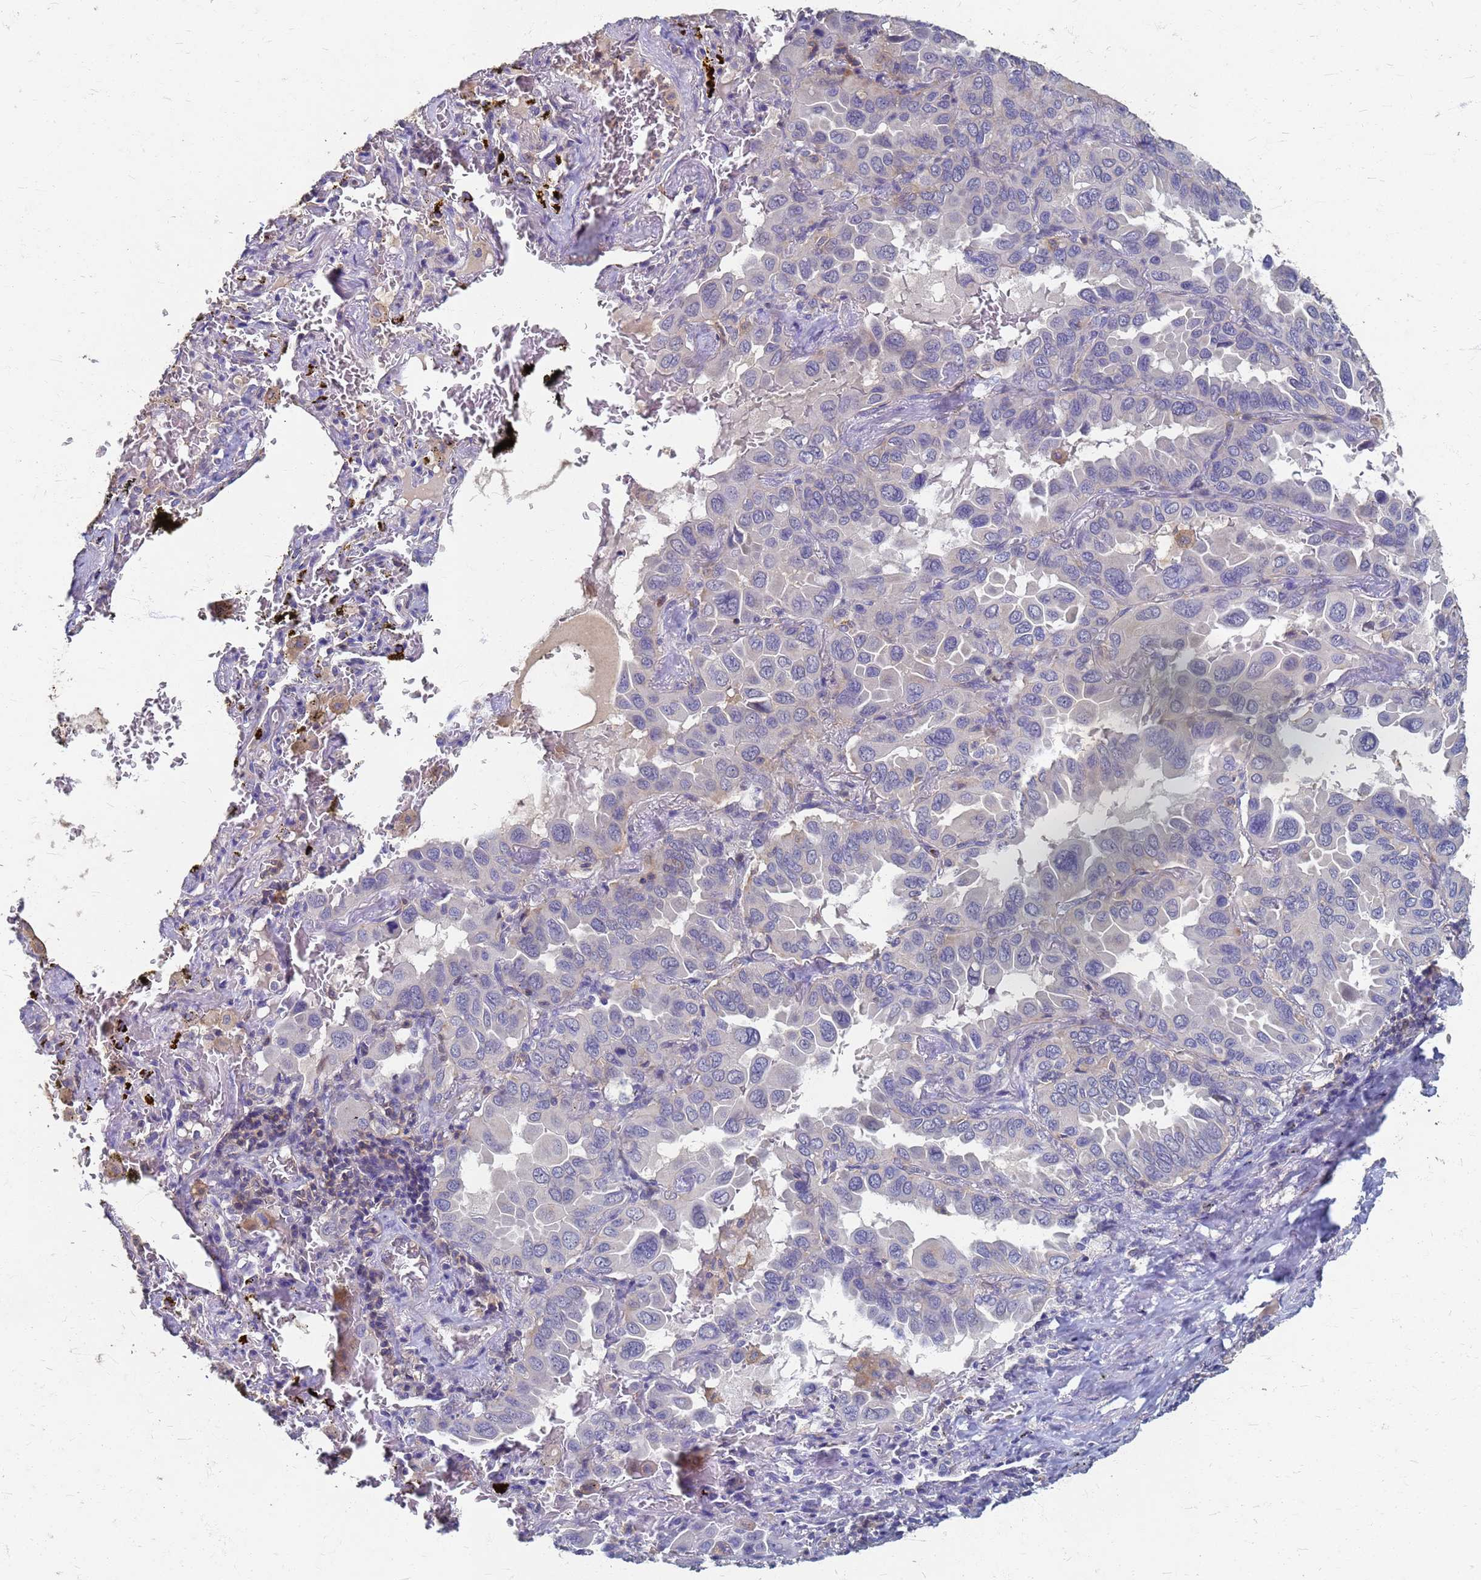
{"staining": {"intensity": "negative", "quantity": "none", "location": "none"}, "tissue": "lung cancer", "cell_type": "Tumor cells", "image_type": "cancer", "snomed": [{"axis": "morphology", "description": "Adenocarcinoma, NOS"}, {"axis": "topography", "description": "Lung"}], "caption": "Immunohistochemistry photomicrograph of neoplastic tissue: adenocarcinoma (lung) stained with DAB (3,3'-diaminobenzidine) reveals no significant protein staining in tumor cells.", "gene": "KRCC1", "patient": {"sex": "male", "age": 64}}